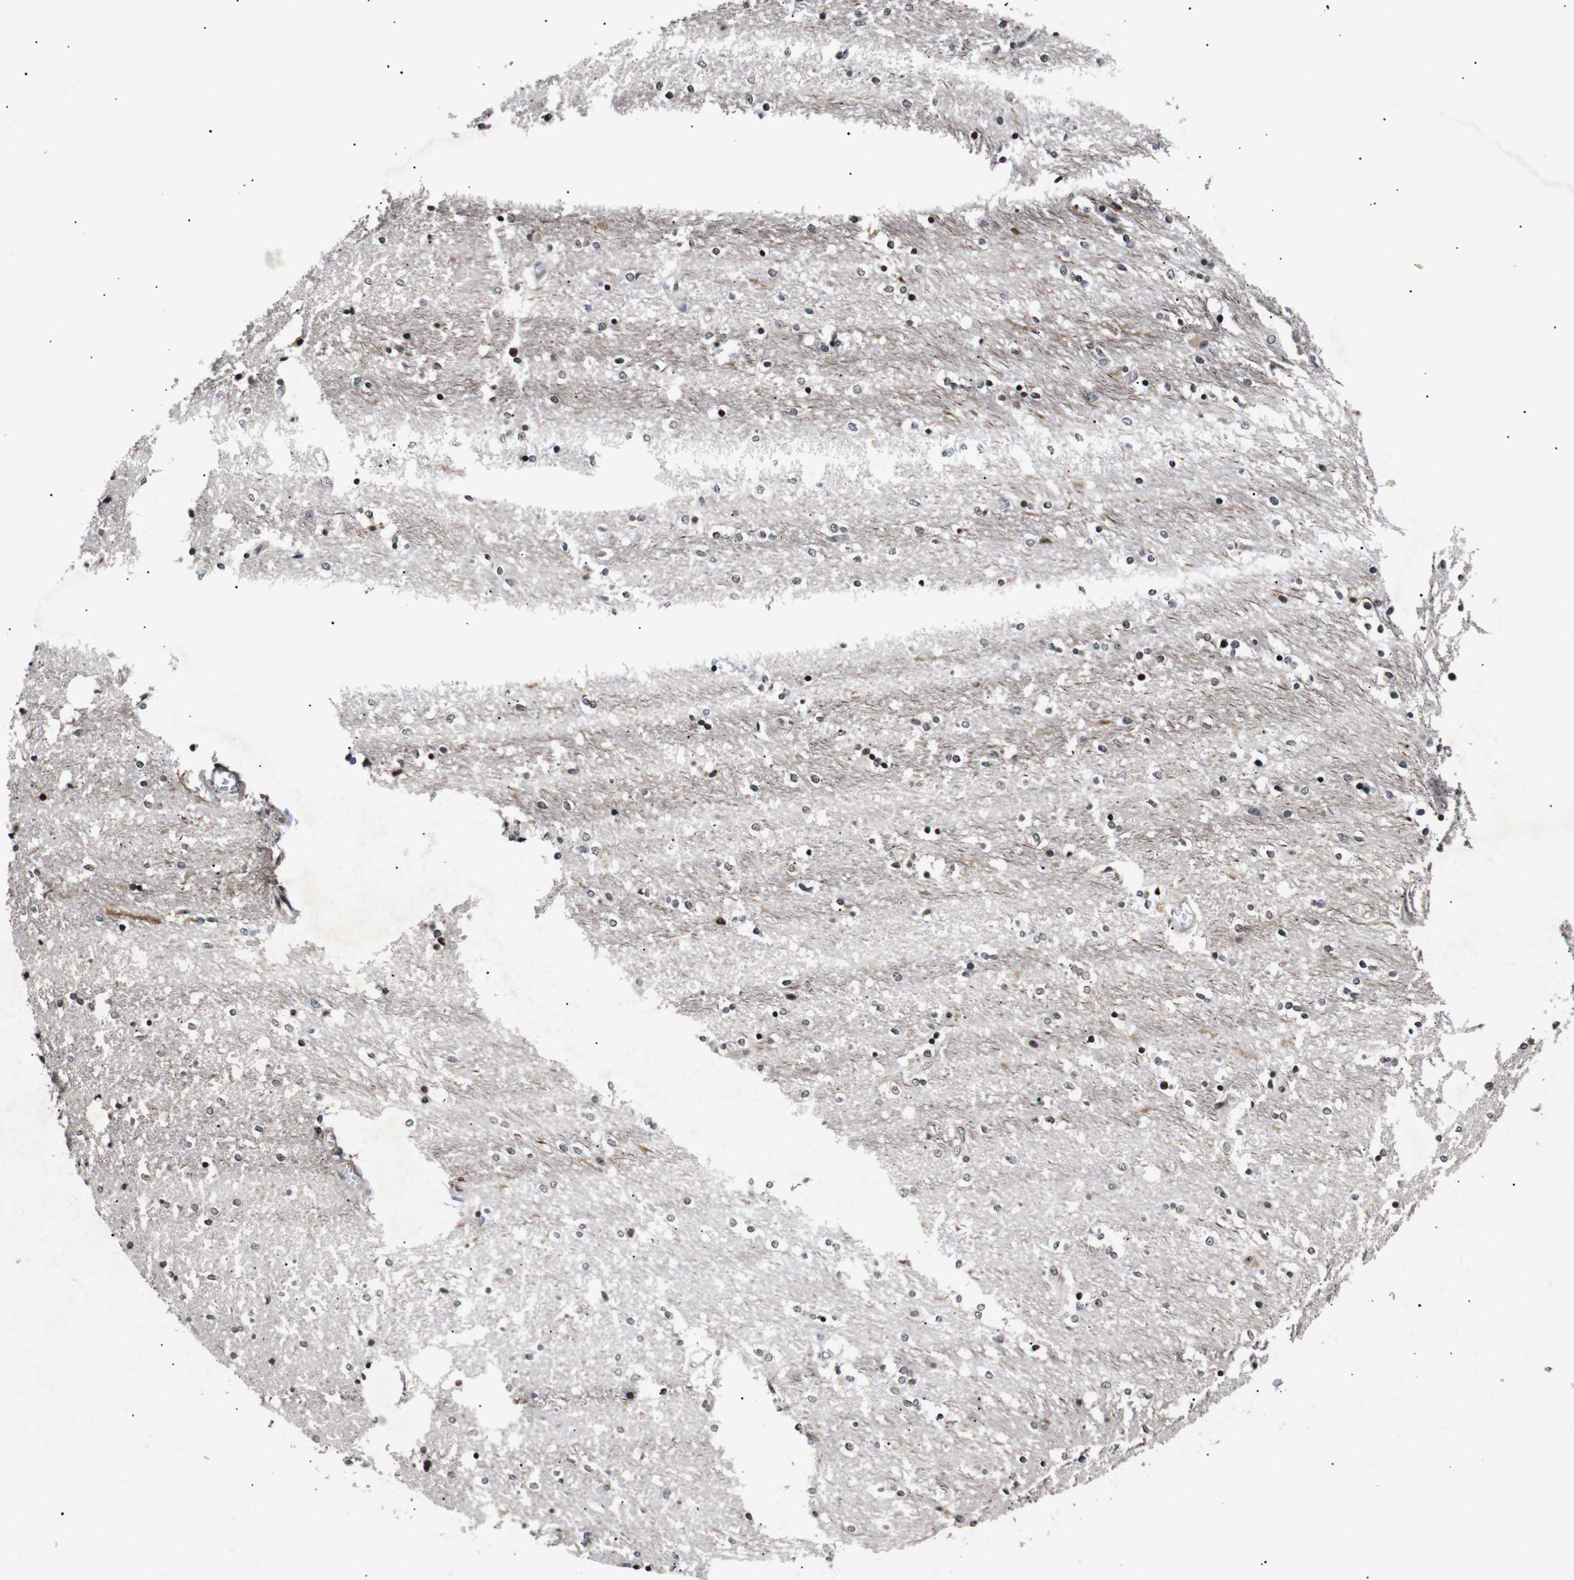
{"staining": {"intensity": "strong", "quantity": "<25%", "location": "nuclear"}, "tissue": "caudate", "cell_type": "Glial cells", "image_type": "normal", "snomed": [{"axis": "morphology", "description": "Normal tissue, NOS"}, {"axis": "topography", "description": "Lateral ventricle wall"}], "caption": "This histopathology image reveals immunohistochemistry (IHC) staining of unremarkable human caudate, with medium strong nuclear expression in about <25% of glial cells.", "gene": "KIF23", "patient": {"sex": "female", "age": 54}}